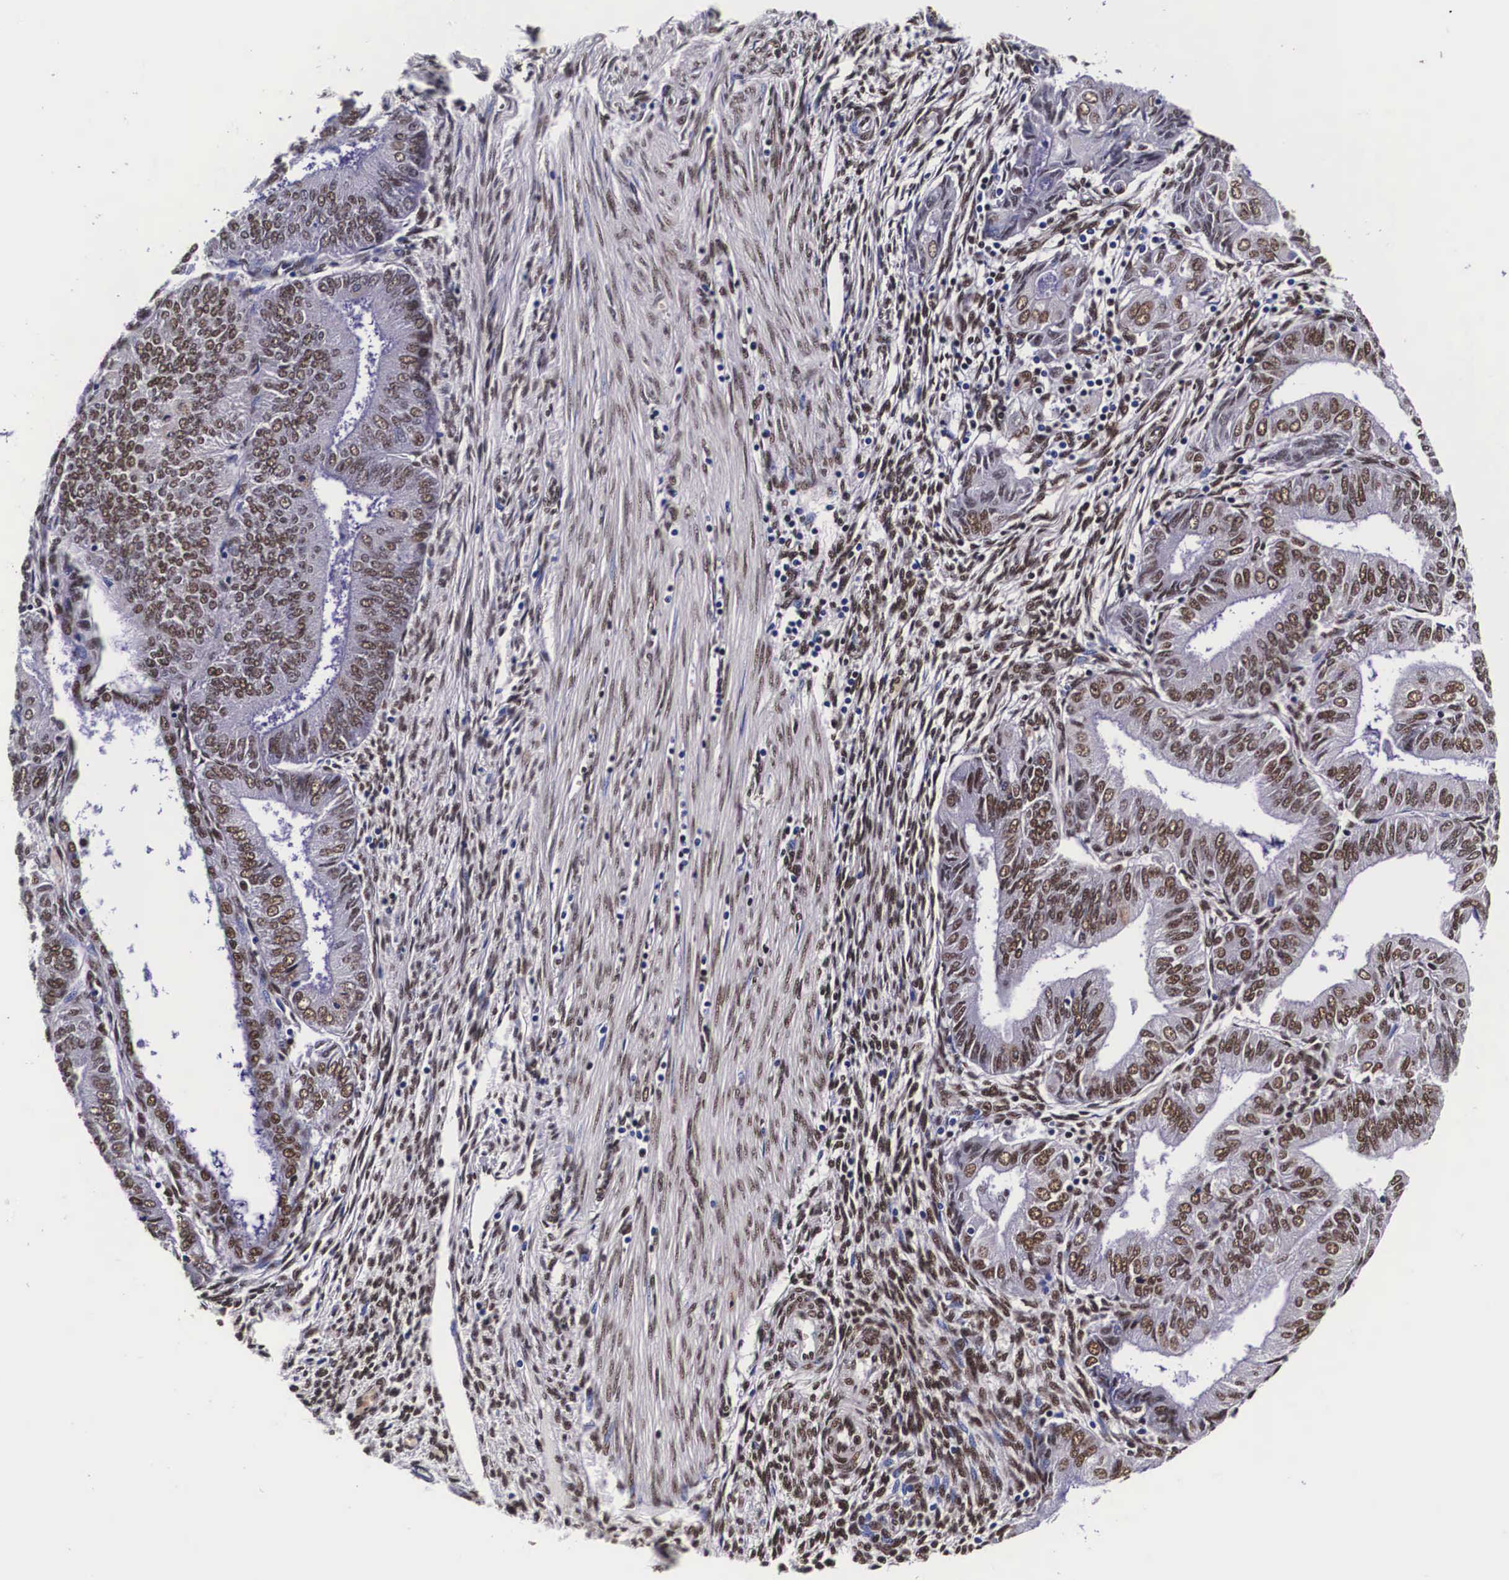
{"staining": {"intensity": "moderate", "quantity": ">75%", "location": "nuclear"}, "tissue": "endometrial cancer", "cell_type": "Tumor cells", "image_type": "cancer", "snomed": [{"axis": "morphology", "description": "Adenocarcinoma, NOS"}, {"axis": "topography", "description": "Endometrium"}], "caption": "Immunohistochemical staining of human endometrial cancer shows medium levels of moderate nuclear protein staining in approximately >75% of tumor cells. (DAB = brown stain, brightfield microscopy at high magnification).", "gene": "PABPN1", "patient": {"sex": "female", "age": 51}}